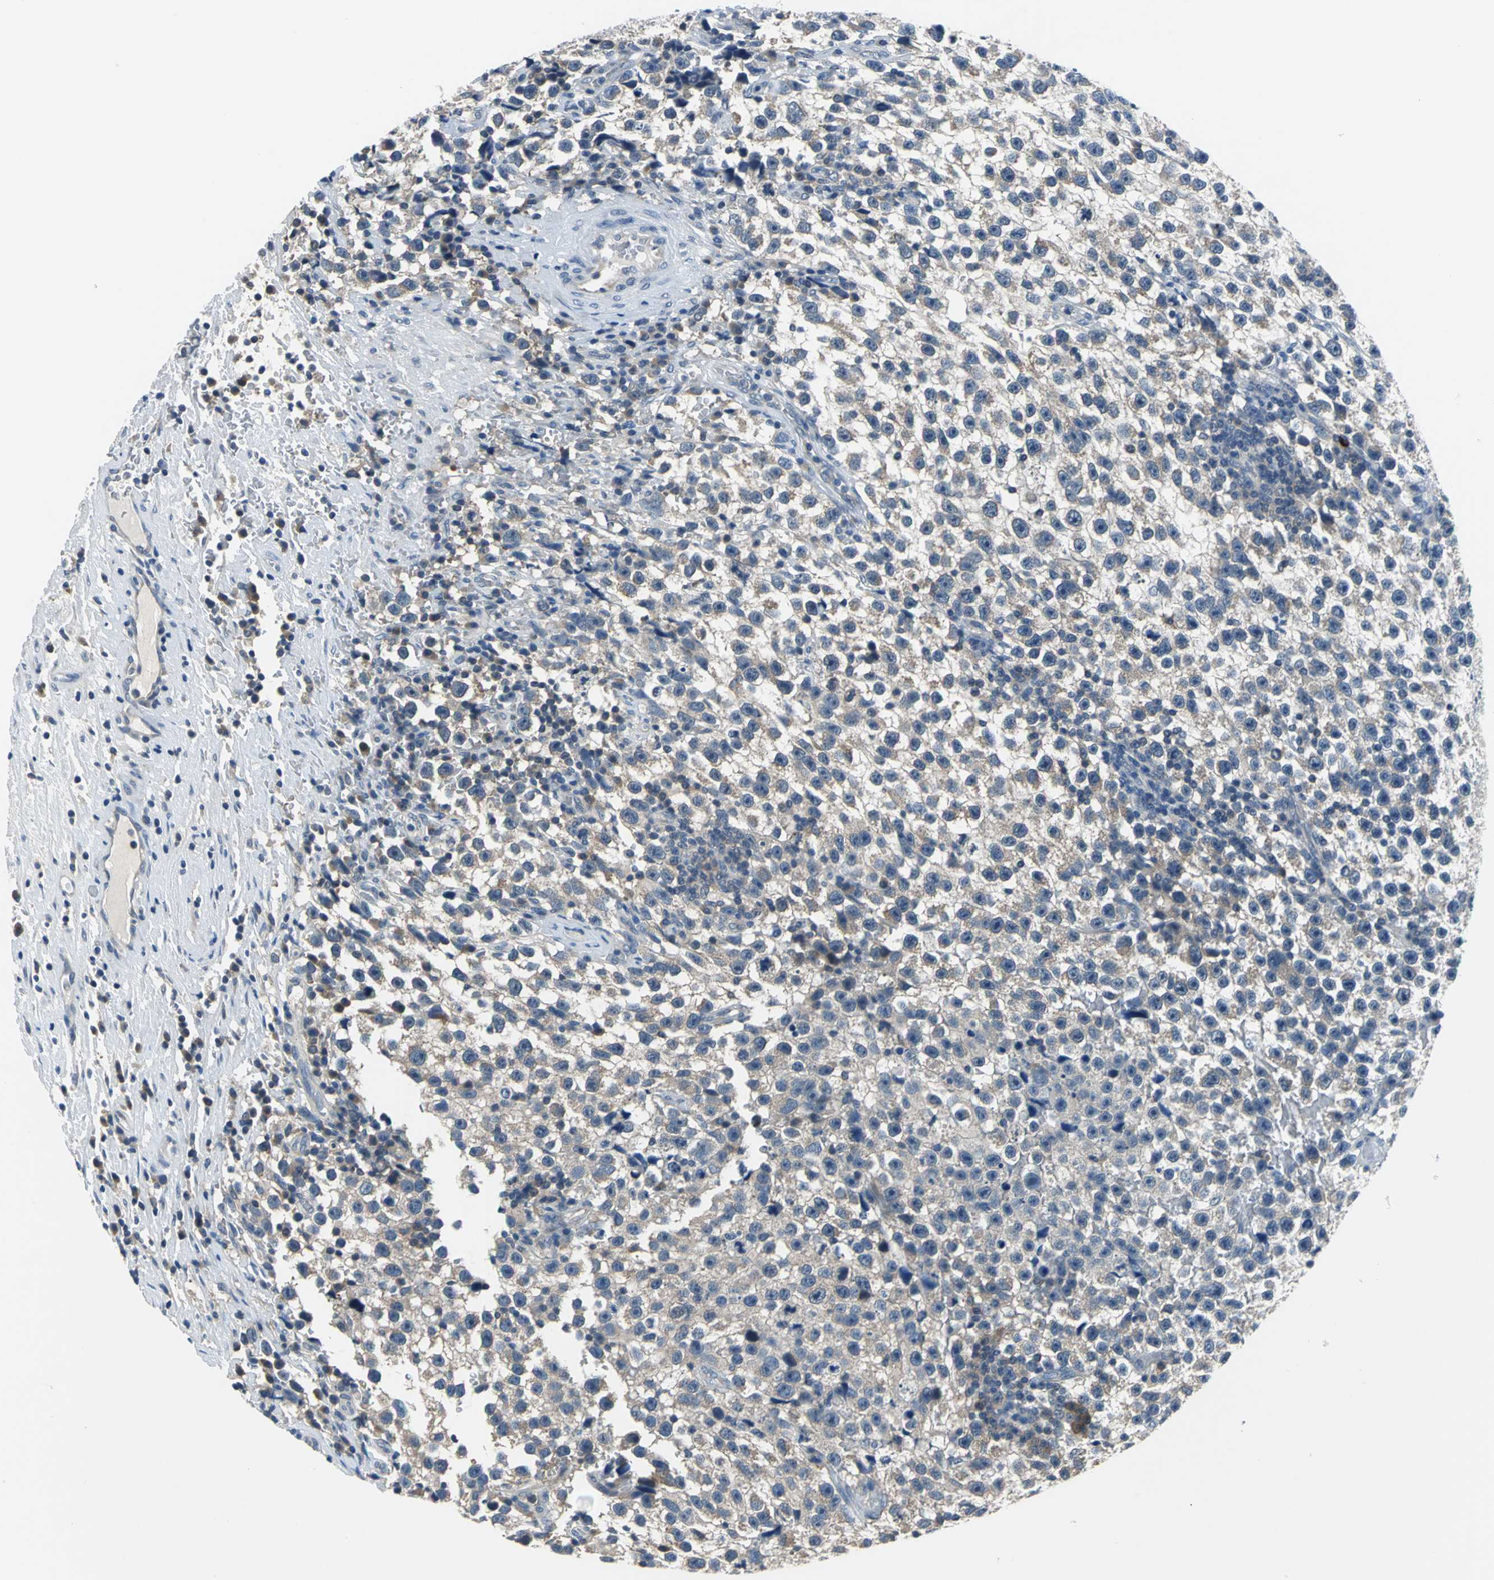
{"staining": {"intensity": "weak", "quantity": "<25%", "location": "cytoplasmic/membranous"}, "tissue": "testis cancer", "cell_type": "Tumor cells", "image_type": "cancer", "snomed": [{"axis": "morphology", "description": "Seminoma, NOS"}, {"axis": "topography", "description": "Testis"}], "caption": "Immunohistochemistry histopathology image of human testis seminoma stained for a protein (brown), which demonstrates no expression in tumor cells. (Stains: DAB immunohistochemistry (IHC) with hematoxylin counter stain, Microscopy: brightfield microscopy at high magnification).", "gene": "ZNF415", "patient": {"sex": "male", "age": 33}}